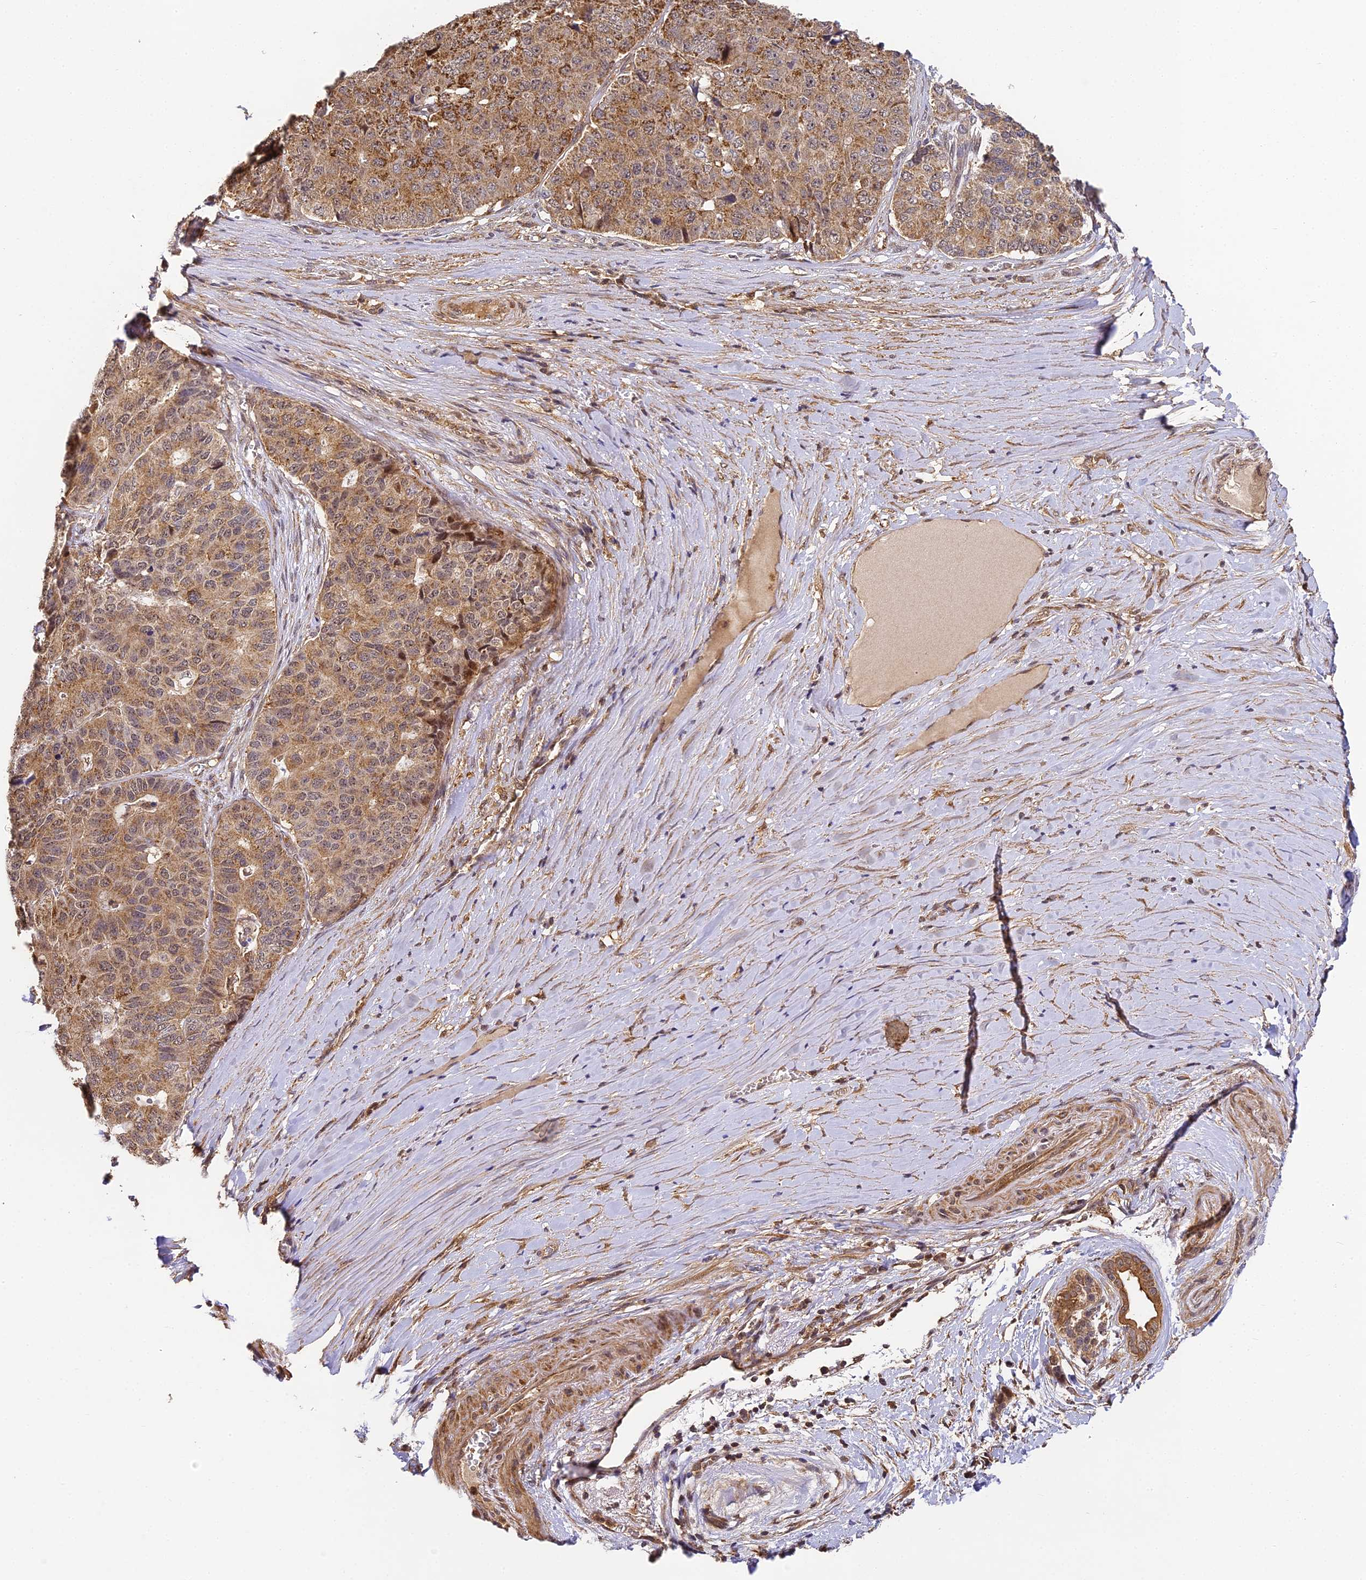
{"staining": {"intensity": "moderate", "quantity": ">75%", "location": "cytoplasmic/membranous"}, "tissue": "pancreatic cancer", "cell_type": "Tumor cells", "image_type": "cancer", "snomed": [{"axis": "morphology", "description": "Adenocarcinoma, NOS"}, {"axis": "topography", "description": "Pancreas"}], "caption": "The image shows immunohistochemical staining of pancreatic cancer. There is moderate cytoplasmic/membranous staining is present in about >75% of tumor cells.", "gene": "ZNF443", "patient": {"sex": "male", "age": 50}}